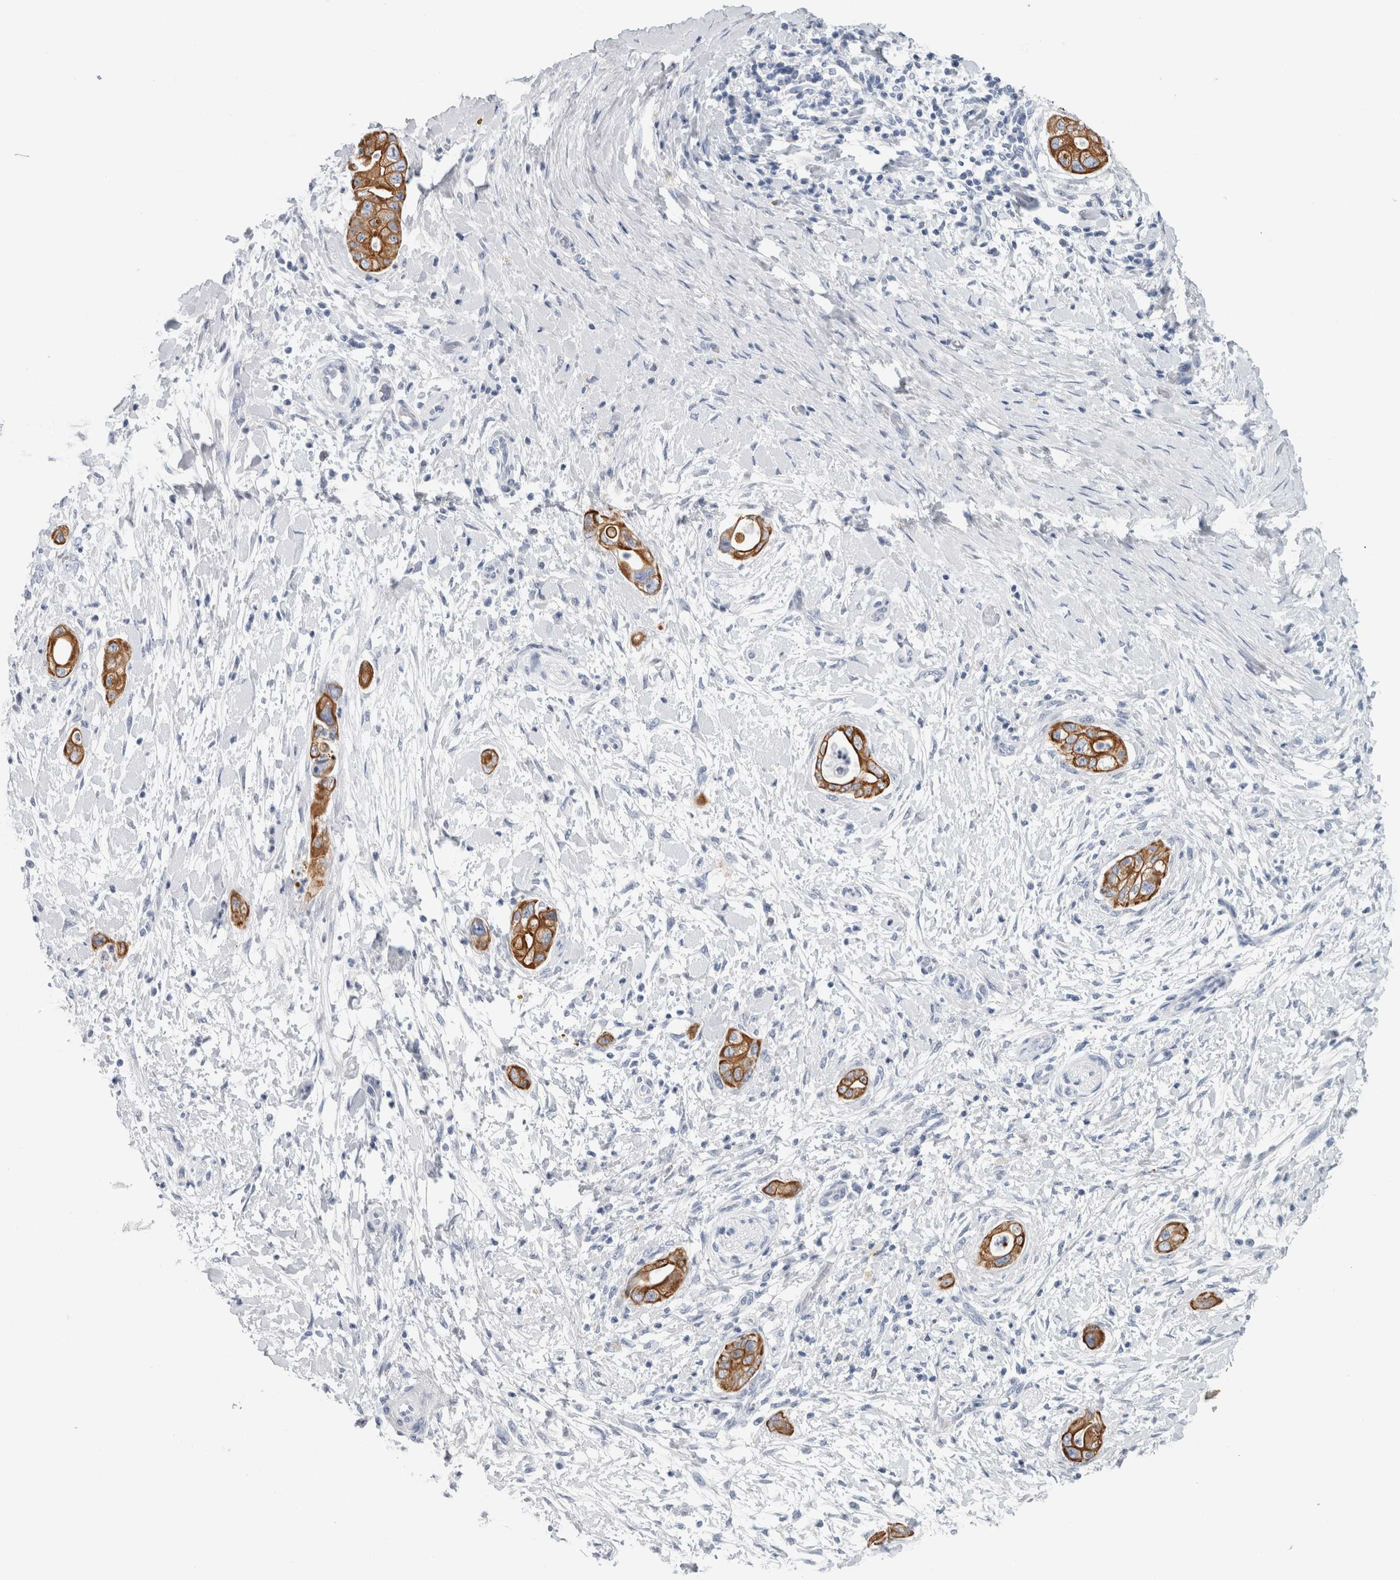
{"staining": {"intensity": "strong", "quantity": ">75%", "location": "cytoplasmic/membranous"}, "tissue": "pancreatic cancer", "cell_type": "Tumor cells", "image_type": "cancer", "snomed": [{"axis": "morphology", "description": "Adenocarcinoma, NOS"}, {"axis": "topography", "description": "Pancreas"}], "caption": "This photomicrograph reveals IHC staining of human adenocarcinoma (pancreatic), with high strong cytoplasmic/membranous staining in approximately >75% of tumor cells.", "gene": "RPH3AL", "patient": {"sex": "male", "age": 58}}